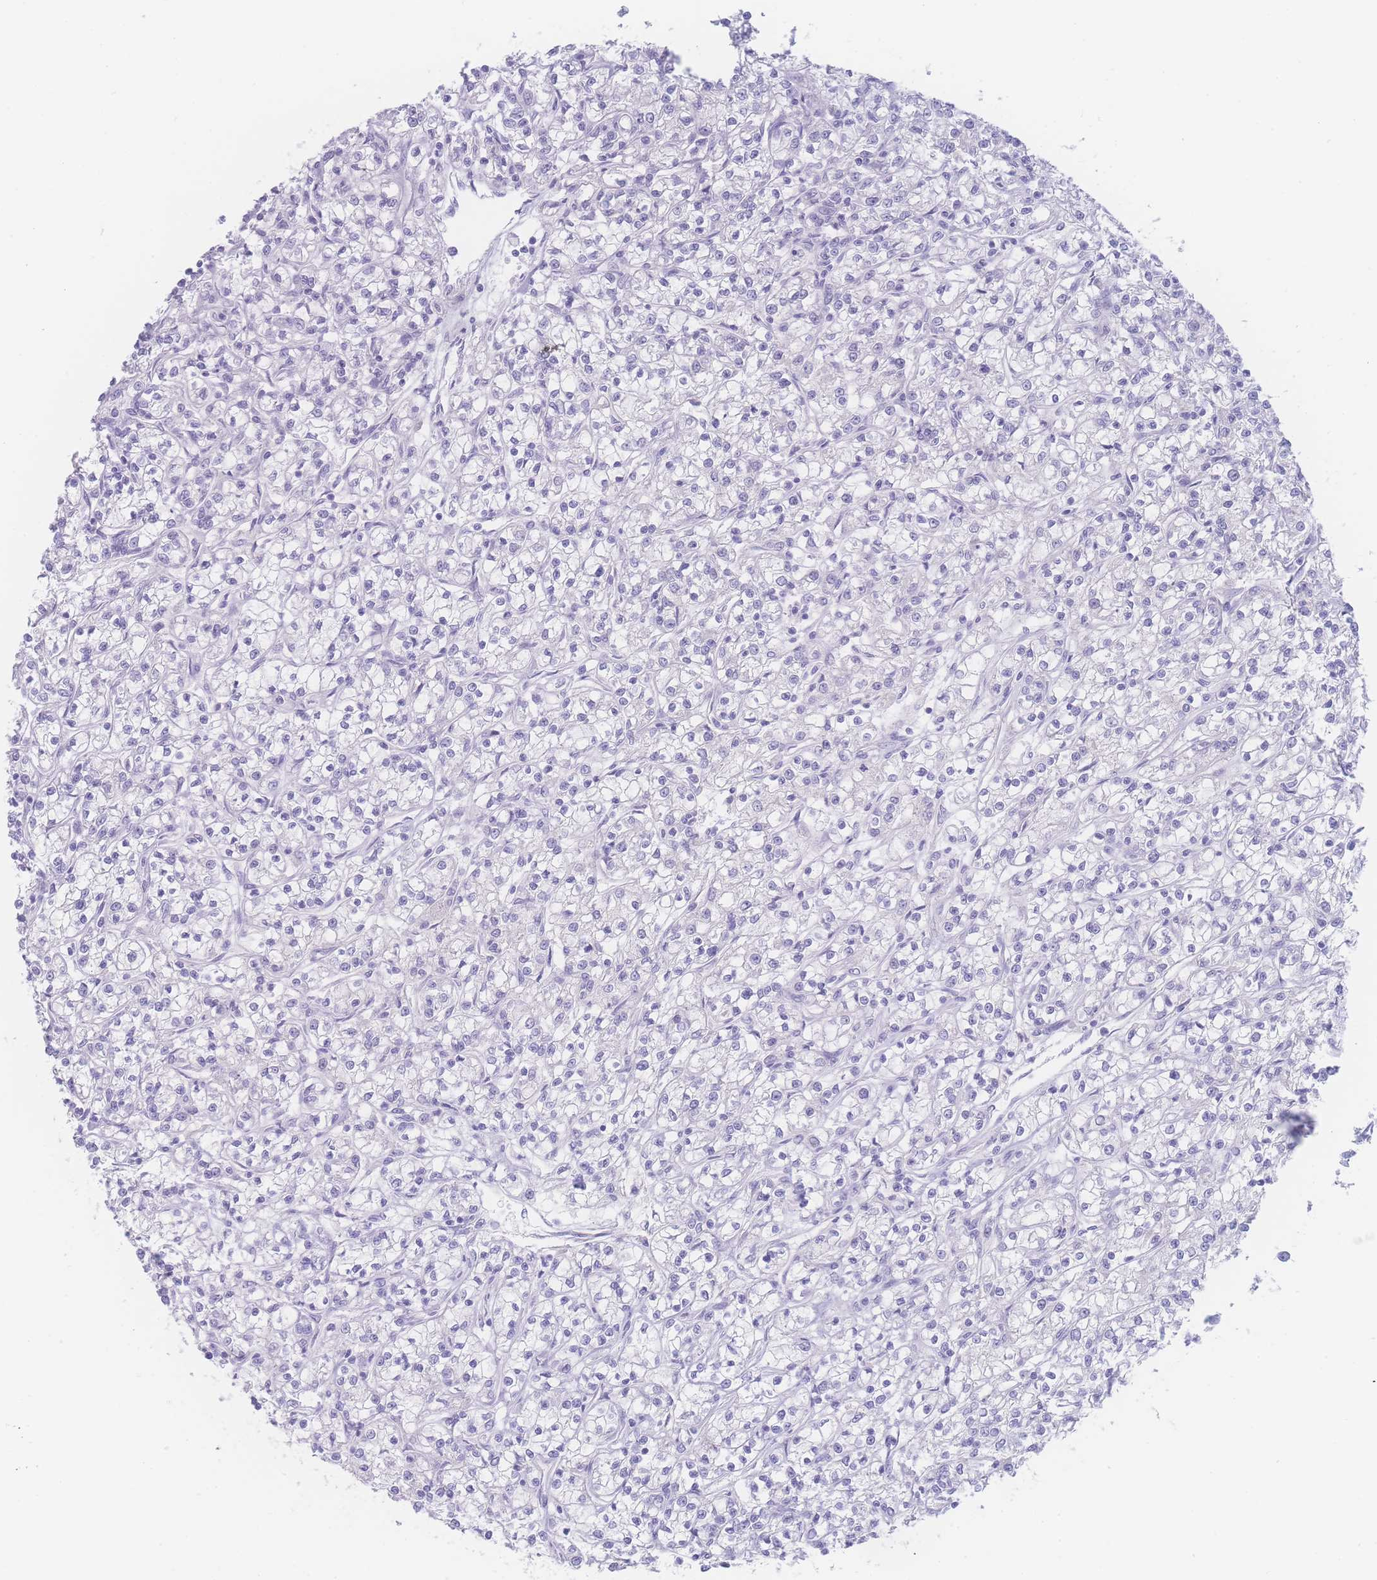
{"staining": {"intensity": "negative", "quantity": "none", "location": "none"}, "tissue": "renal cancer", "cell_type": "Tumor cells", "image_type": "cancer", "snomed": [{"axis": "morphology", "description": "Adenocarcinoma, NOS"}, {"axis": "topography", "description": "Kidney"}], "caption": "Tumor cells are negative for protein expression in human adenocarcinoma (renal).", "gene": "PRSS22", "patient": {"sex": "female", "age": 59}}